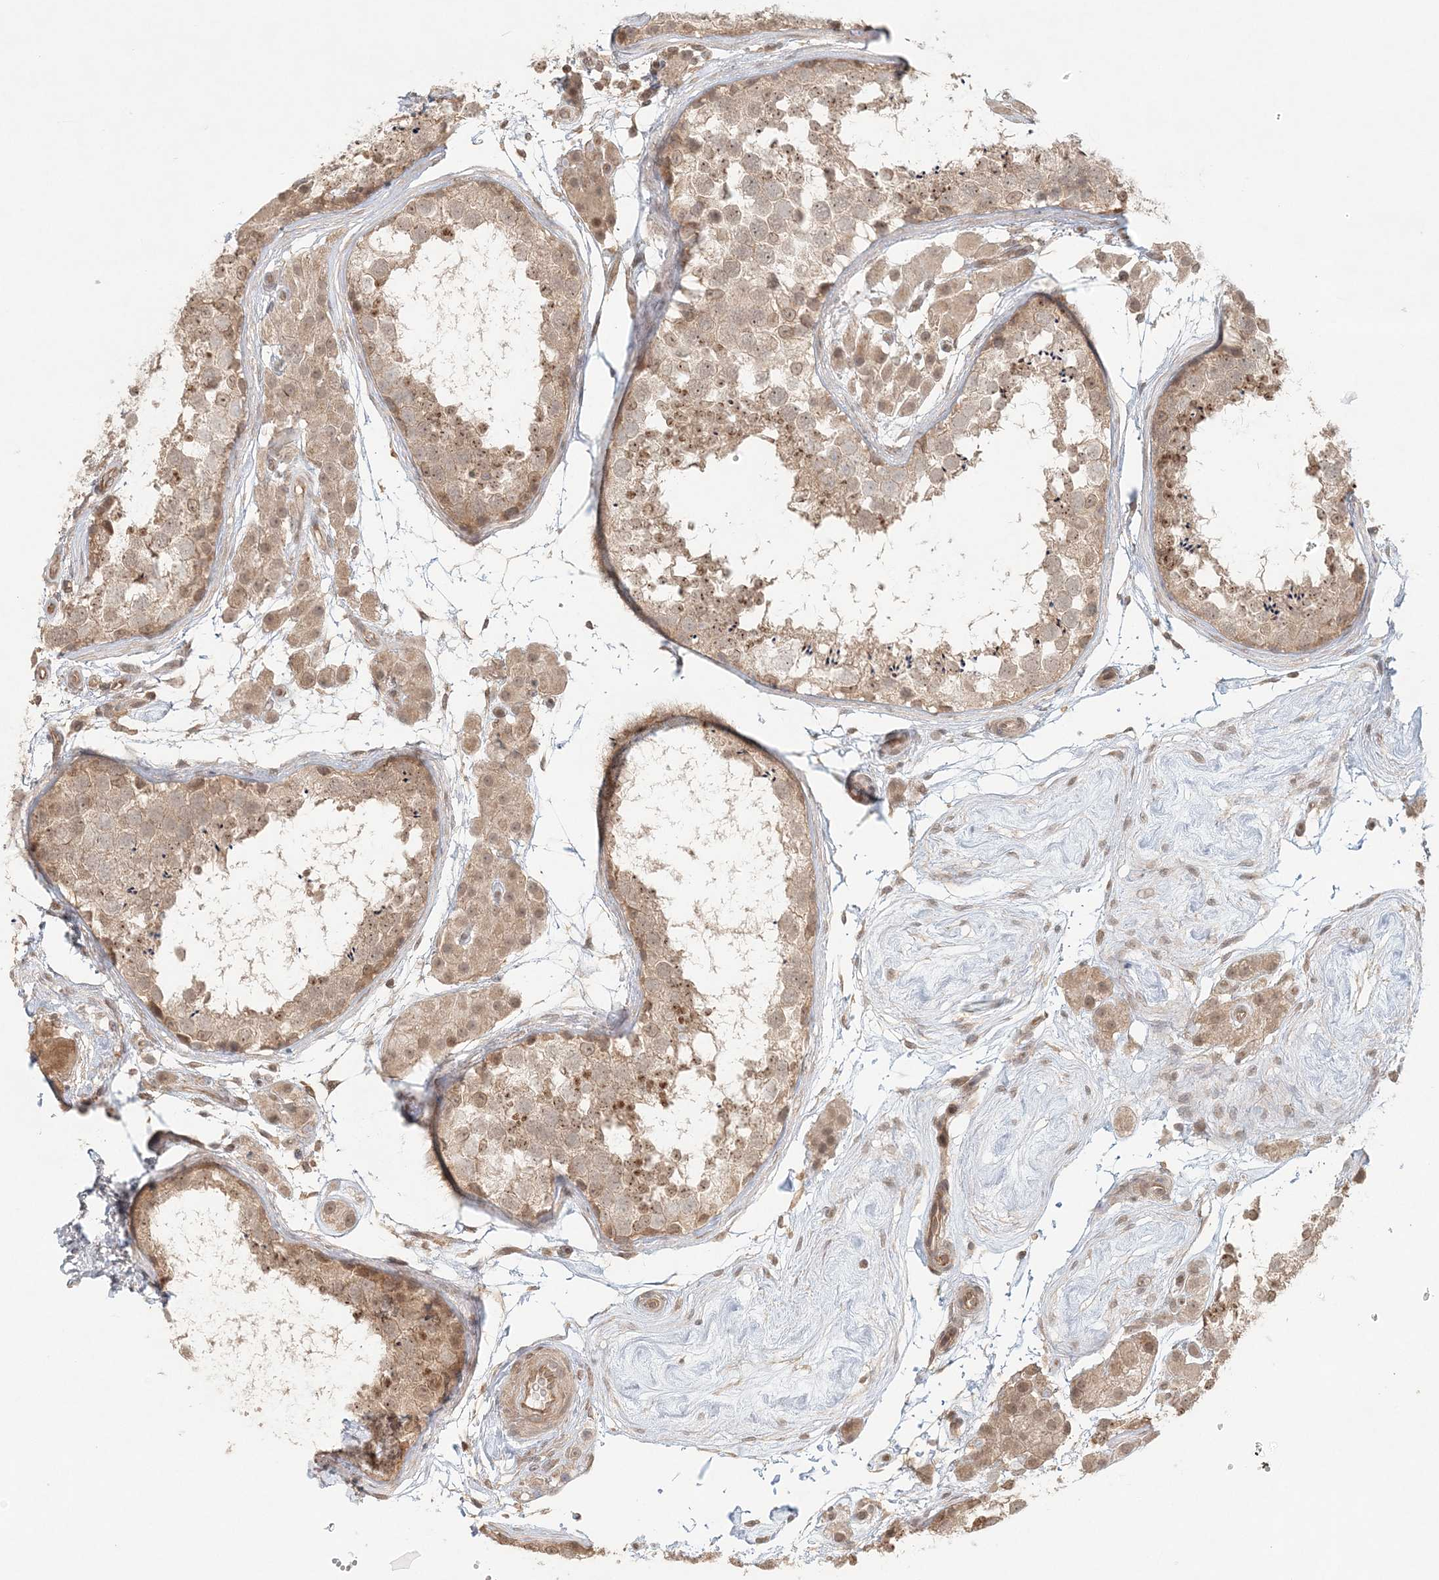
{"staining": {"intensity": "weak", "quantity": ">75%", "location": "cytoplasmic/membranous,nuclear"}, "tissue": "testis", "cell_type": "Cells in seminiferous ducts", "image_type": "normal", "snomed": [{"axis": "morphology", "description": "Normal tissue, NOS"}, {"axis": "topography", "description": "Testis"}], "caption": "IHC image of normal testis stained for a protein (brown), which exhibits low levels of weak cytoplasmic/membranous,nuclear positivity in about >75% of cells in seminiferous ducts.", "gene": "KIAA0232", "patient": {"sex": "male", "age": 56}}